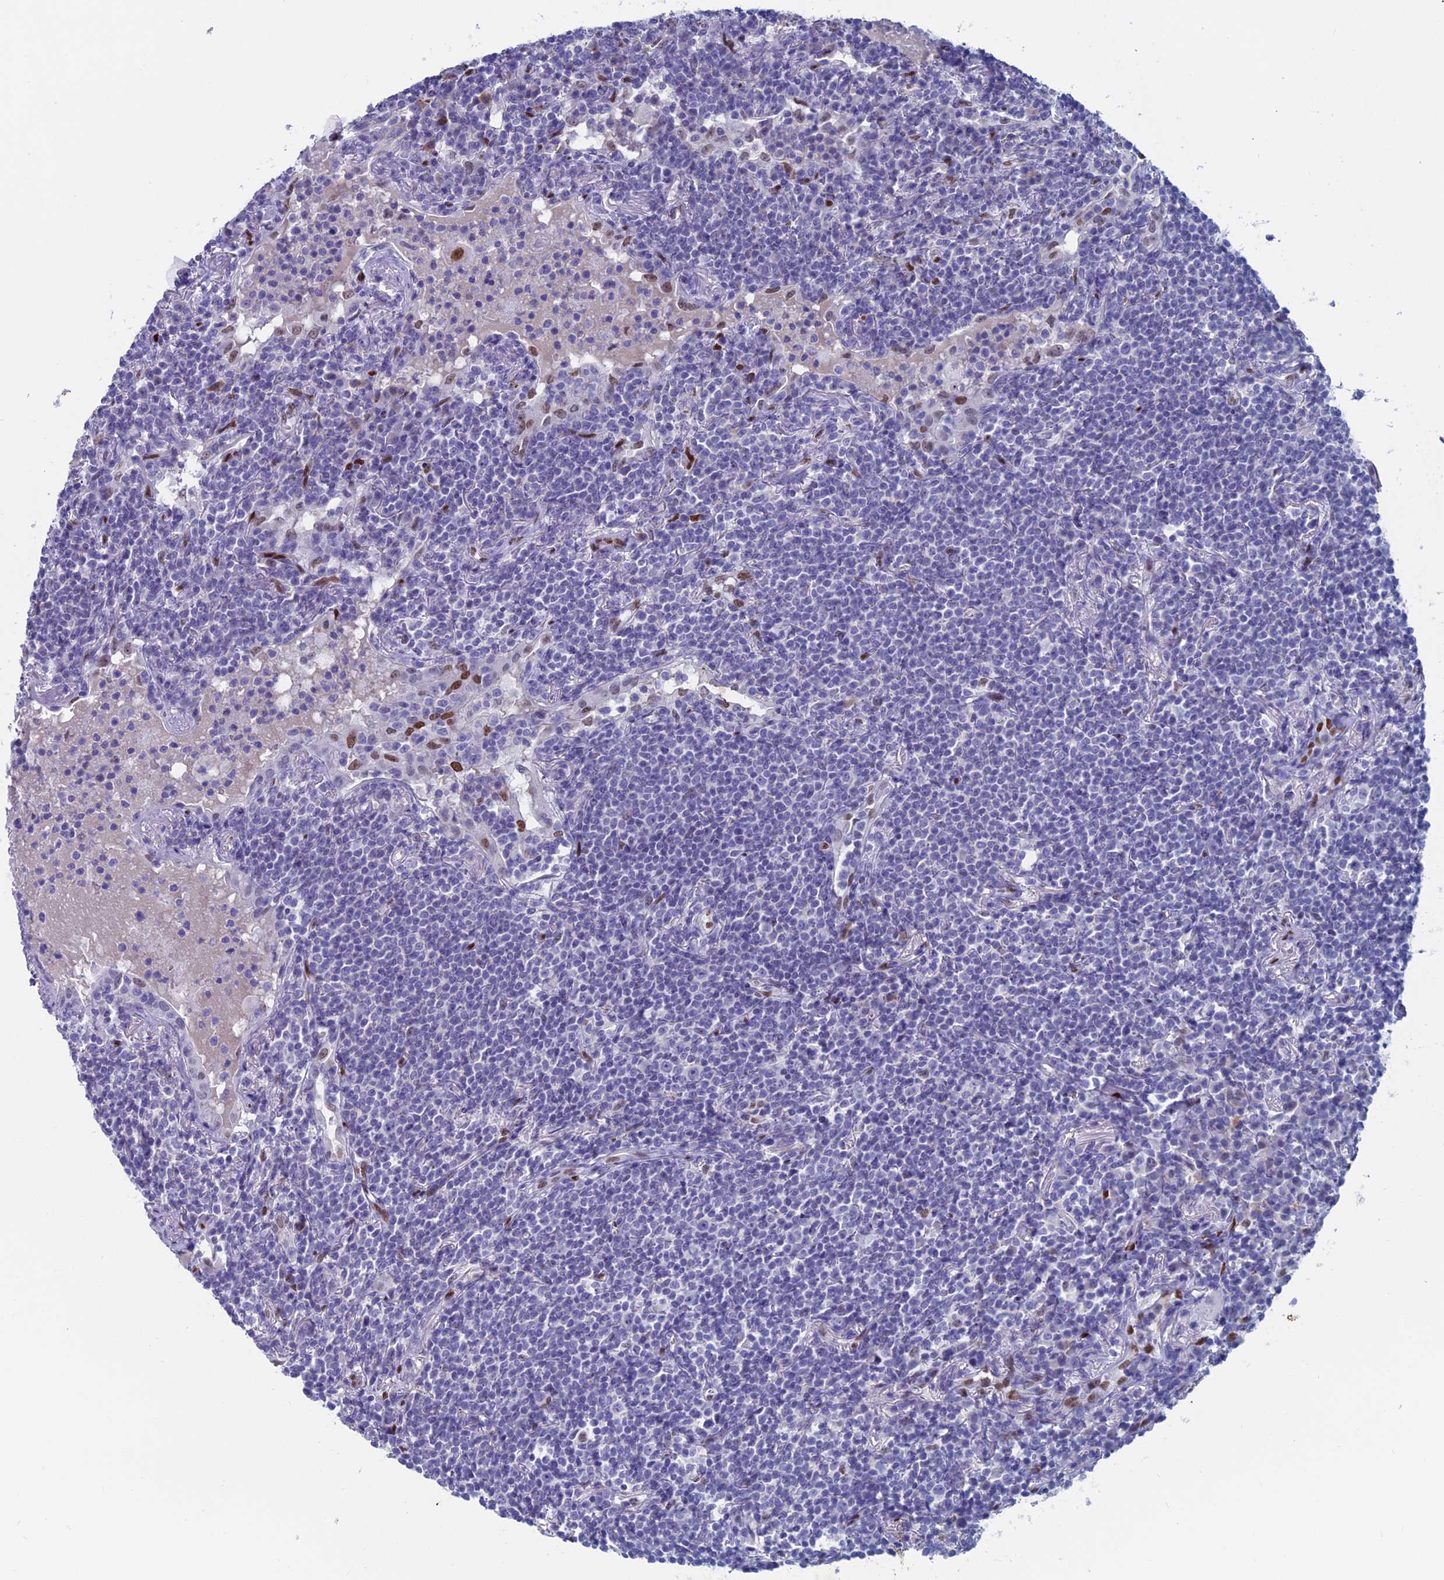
{"staining": {"intensity": "negative", "quantity": "none", "location": "none"}, "tissue": "lymphoma", "cell_type": "Tumor cells", "image_type": "cancer", "snomed": [{"axis": "morphology", "description": "Malignant lymphoma, non-Hodgkin's type, Low grade"}, {"axis": "topography", "description": "Lung"}], "caption": "There is no significant staining in tumor cells of lymphoma.", "gene": "NOL4L", "patient": {"sex": "female", "age": 71}}